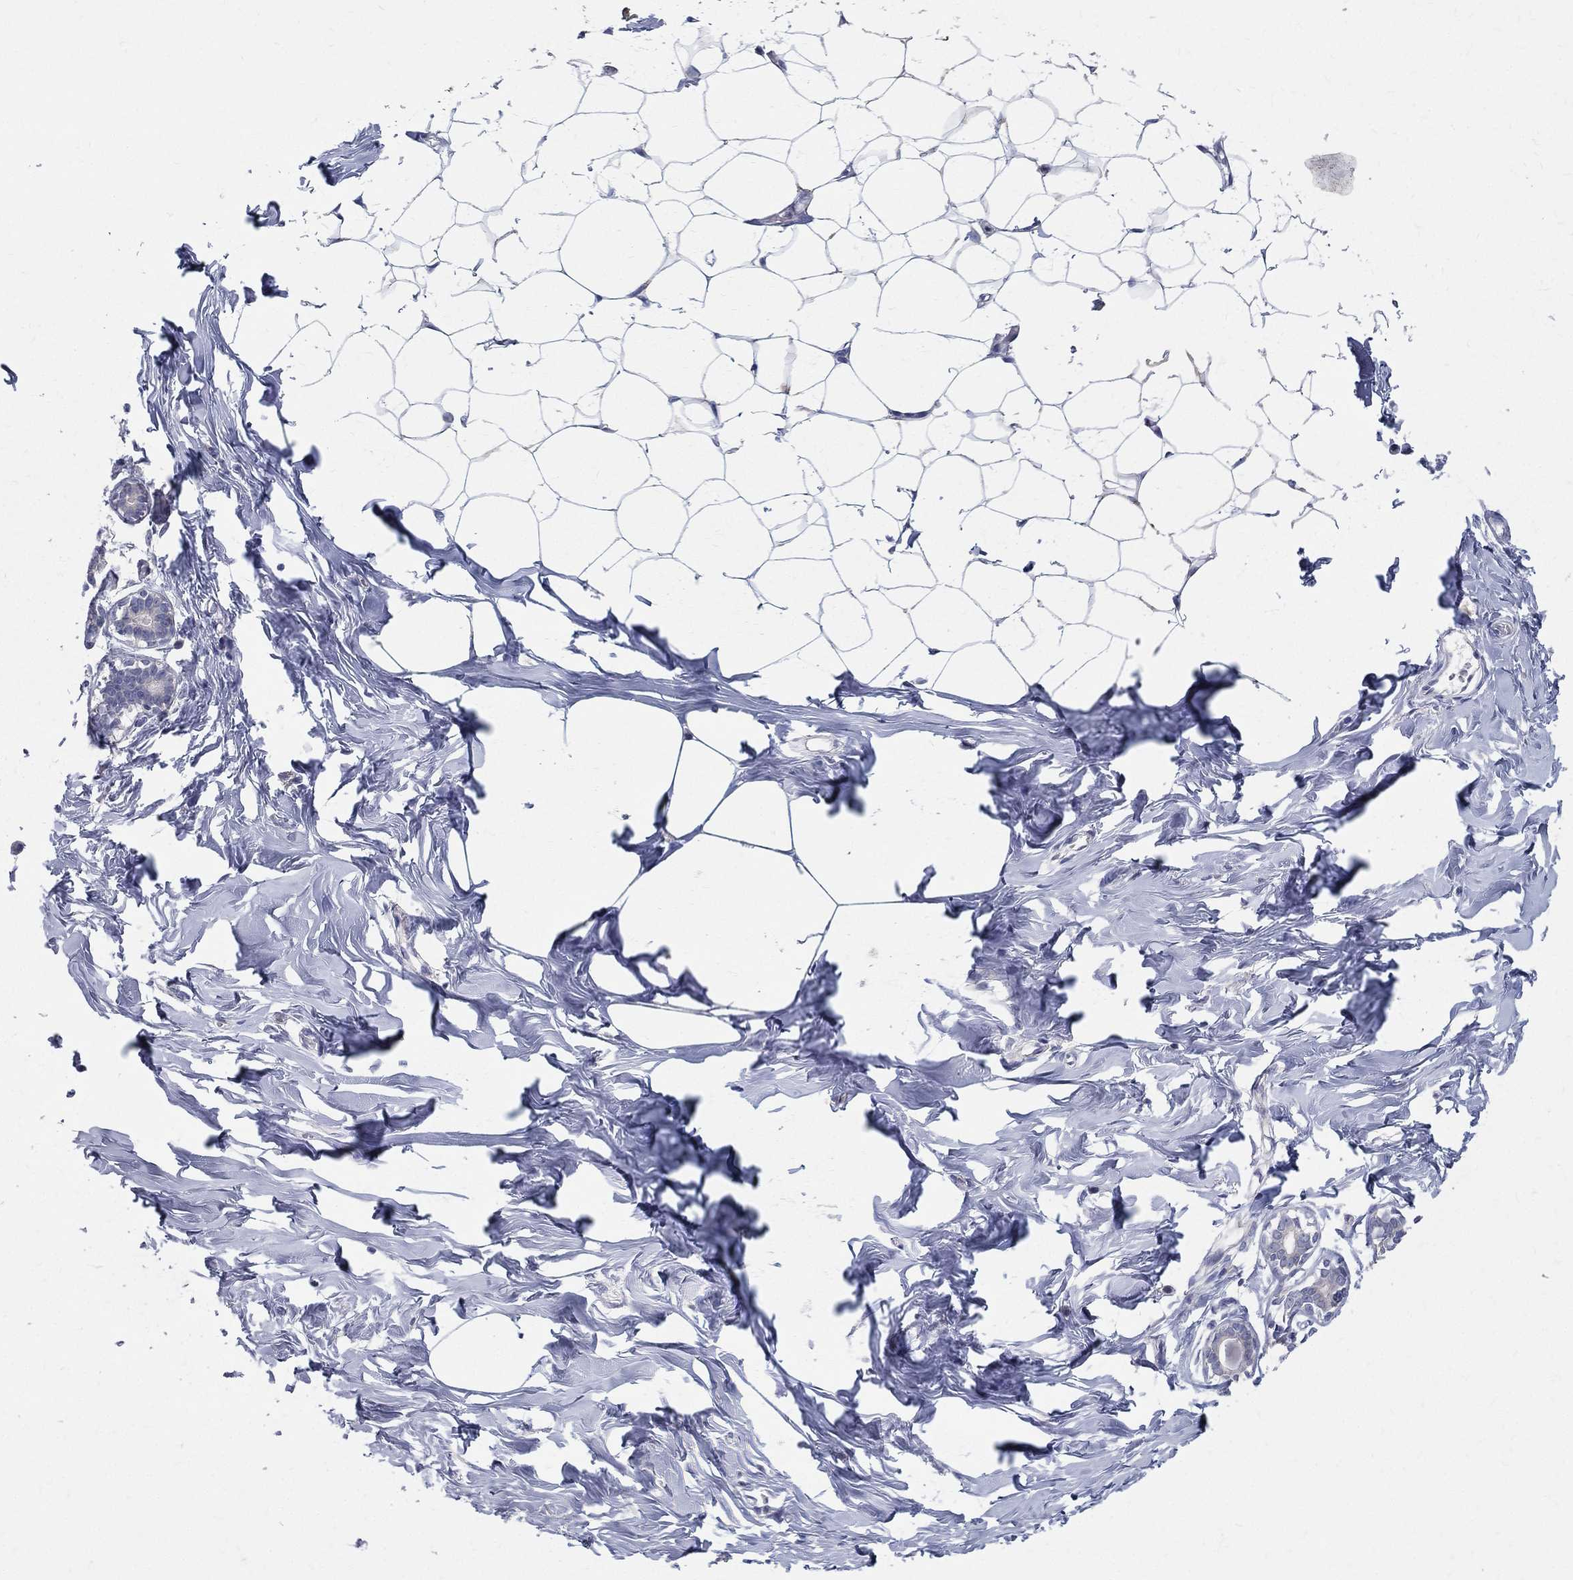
{"staining": {"intensity": "negative", "quantity": "none", "location": "none"}, "tissue": "breast", "cell_type": "Adipocytes", "image_type": "normal", "snomed": [{"axis": "morphology", "description": "Normal tissue, NOS"}, {"axis": "morphology", "description": "Lobular carcinoma, in situ"}, {"axis": "topography", "description": "Breast"}], "caption": "Breast was stained to show a protein in brown. There is no significant expression in adipocytes. (DAB immunohistochemistry (IHC), high magnification).", "gene": "POMZP3", "patient": {"sex": "female", "age": 35}}